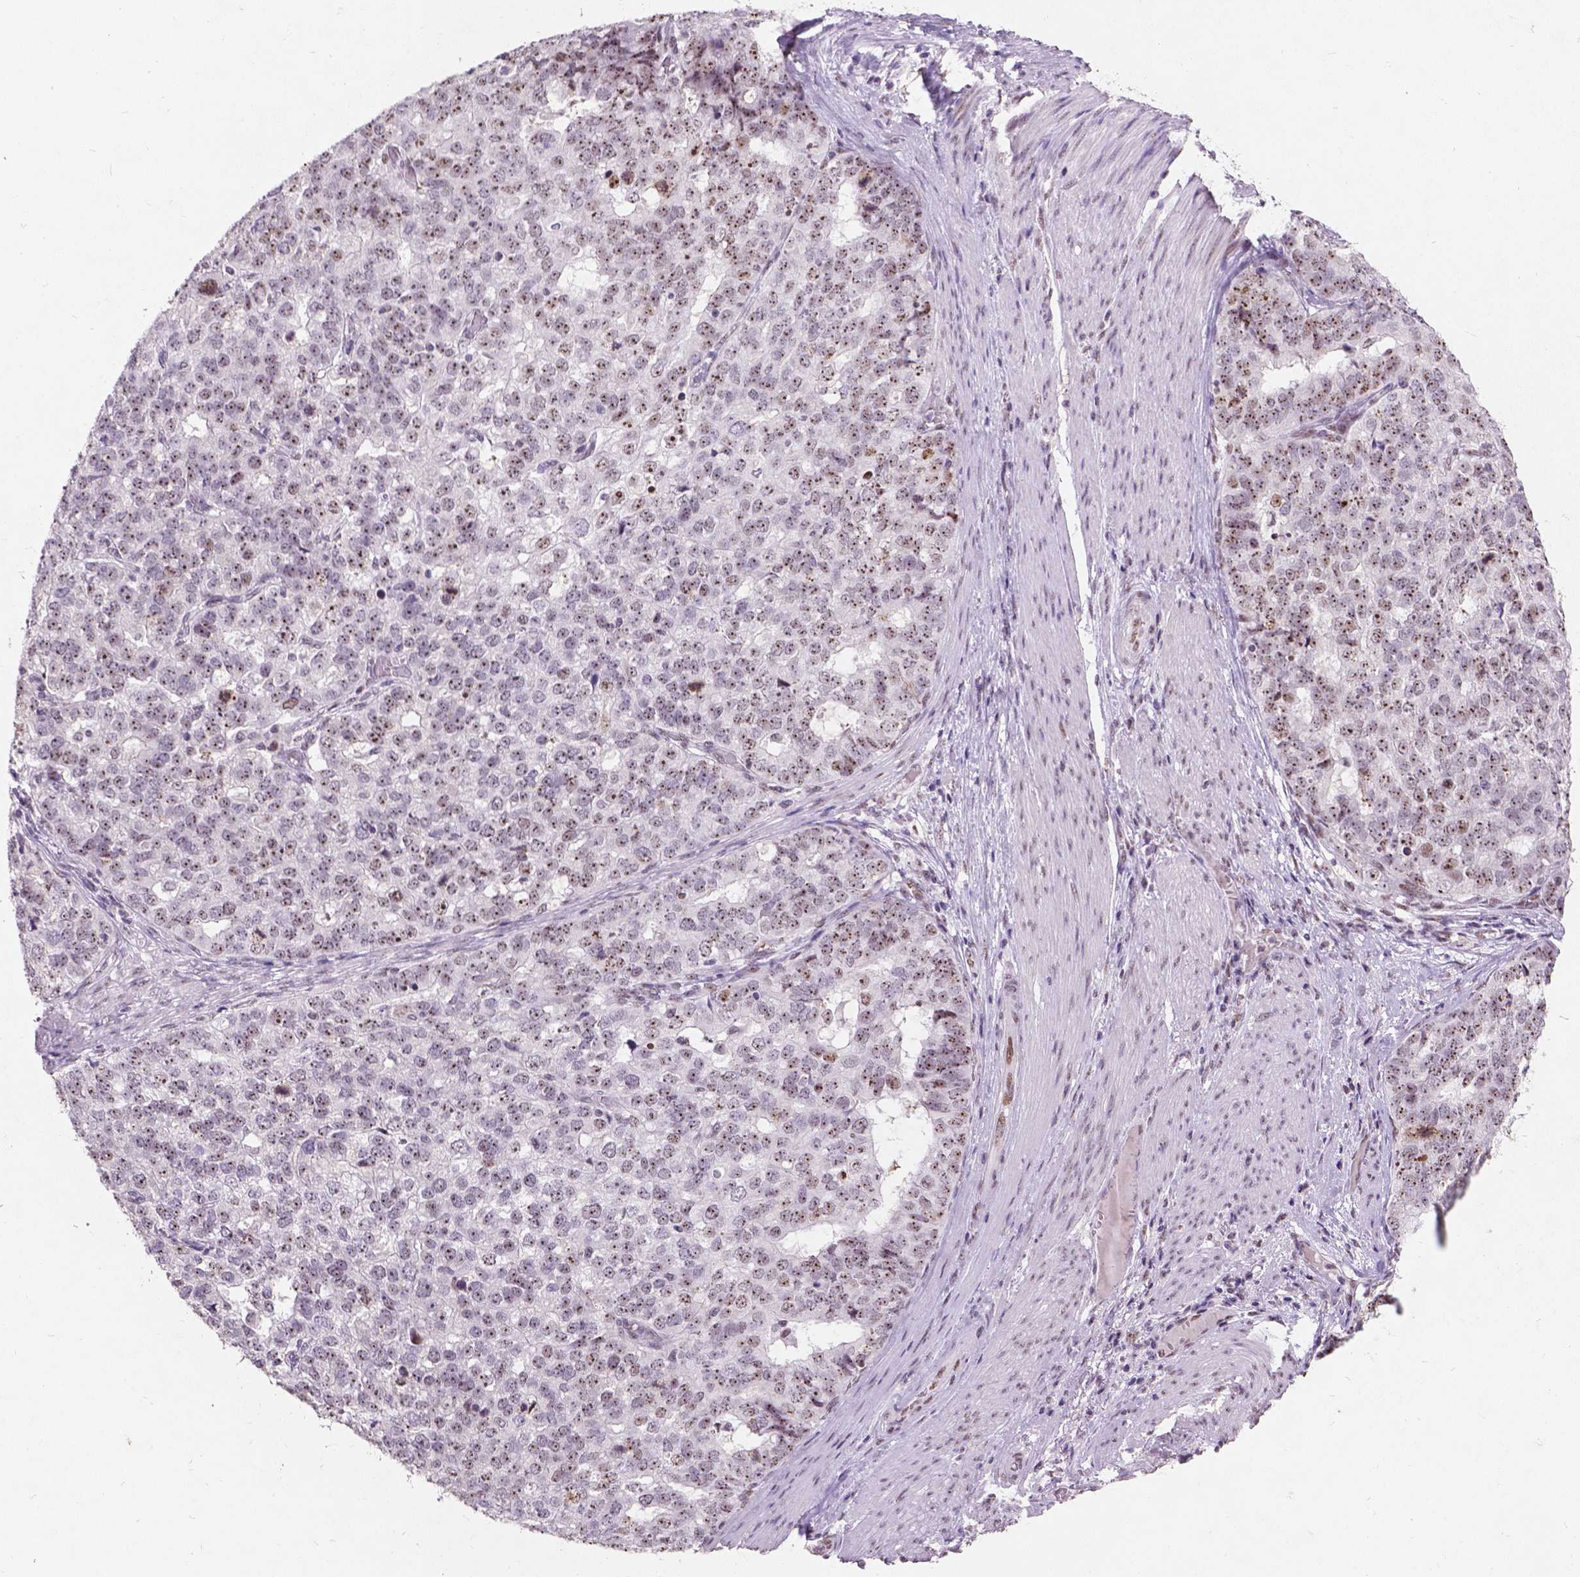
{"staining": {"intensity": "weak", "quantity": ">75%", "location": "nuclear"}, "tissue": "stomach cancer", "cell_type": "Tumor cells", "image_type": "cancer", "snomed": [{"axis": "morphology", "description": "Adenocarcinoma, NOS"}, {"axis": "topography", "description": "Stomach"}], "caption": "Stomach cancer (adenocarcinoma) was stained to show a protein in brown. There is low levels of weak nuclear staining in approximately >75% of tumor cells.", "gene": "COIL", "patient": {"sex": "male", "age": 69}}